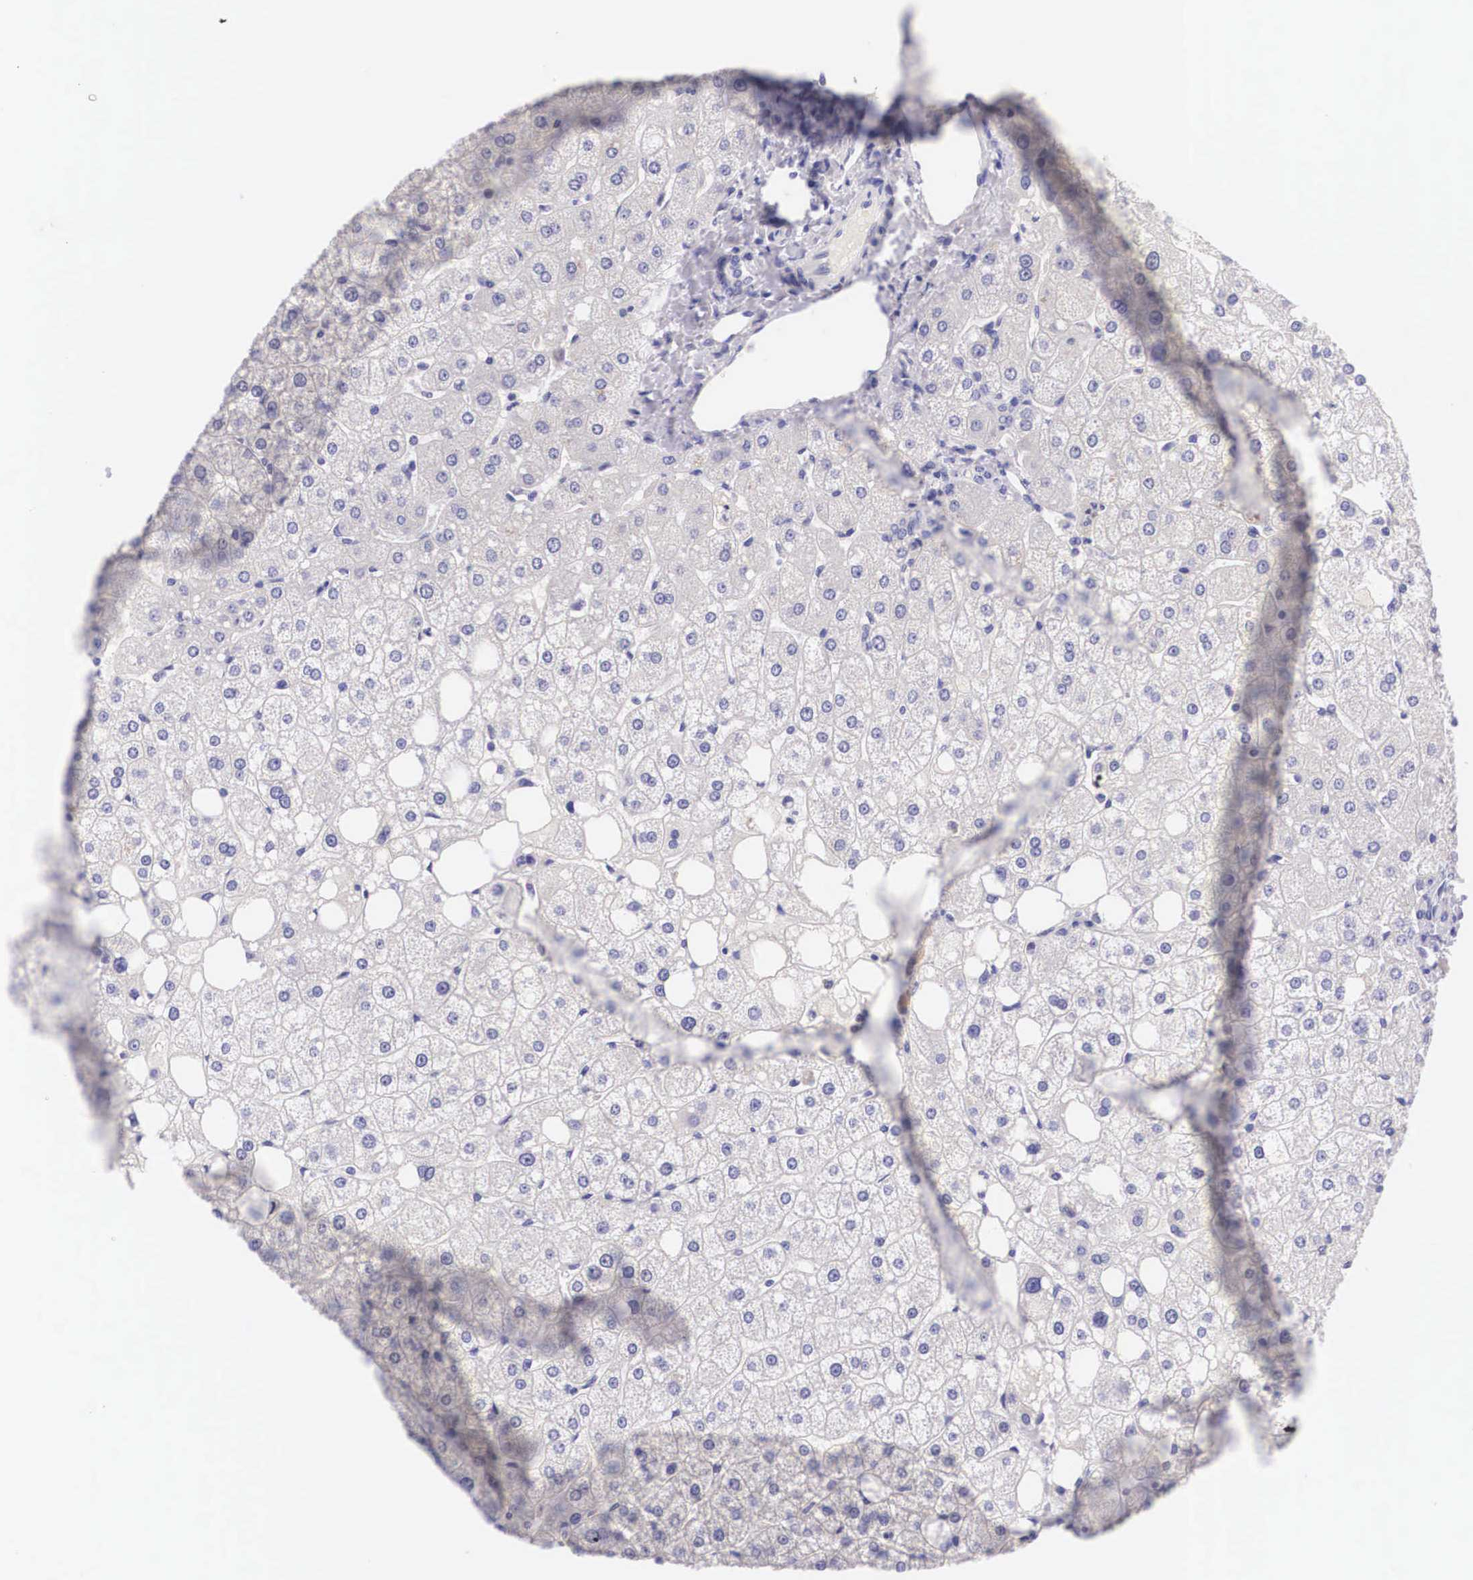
{"staining": {"intensity": "negative", "quantity": "none", "location": "none"}, "tissue": "liver", "cell_type": "Cholangiocytes", "image_type": "normal", "snomed": [{"axis": "morphology", "description": "Normal tissue, NOS"}, {"axis": "topography", "description": "Liver"}], "caption": "This micrograph is of unremarkable liver stained with IHC to label a protein in brown with the nuclei are counter-stained blue. There is no positivity in cholangiocytes.", "gene": "BCL6", "patient": {"sex": "male", "age": 35}}